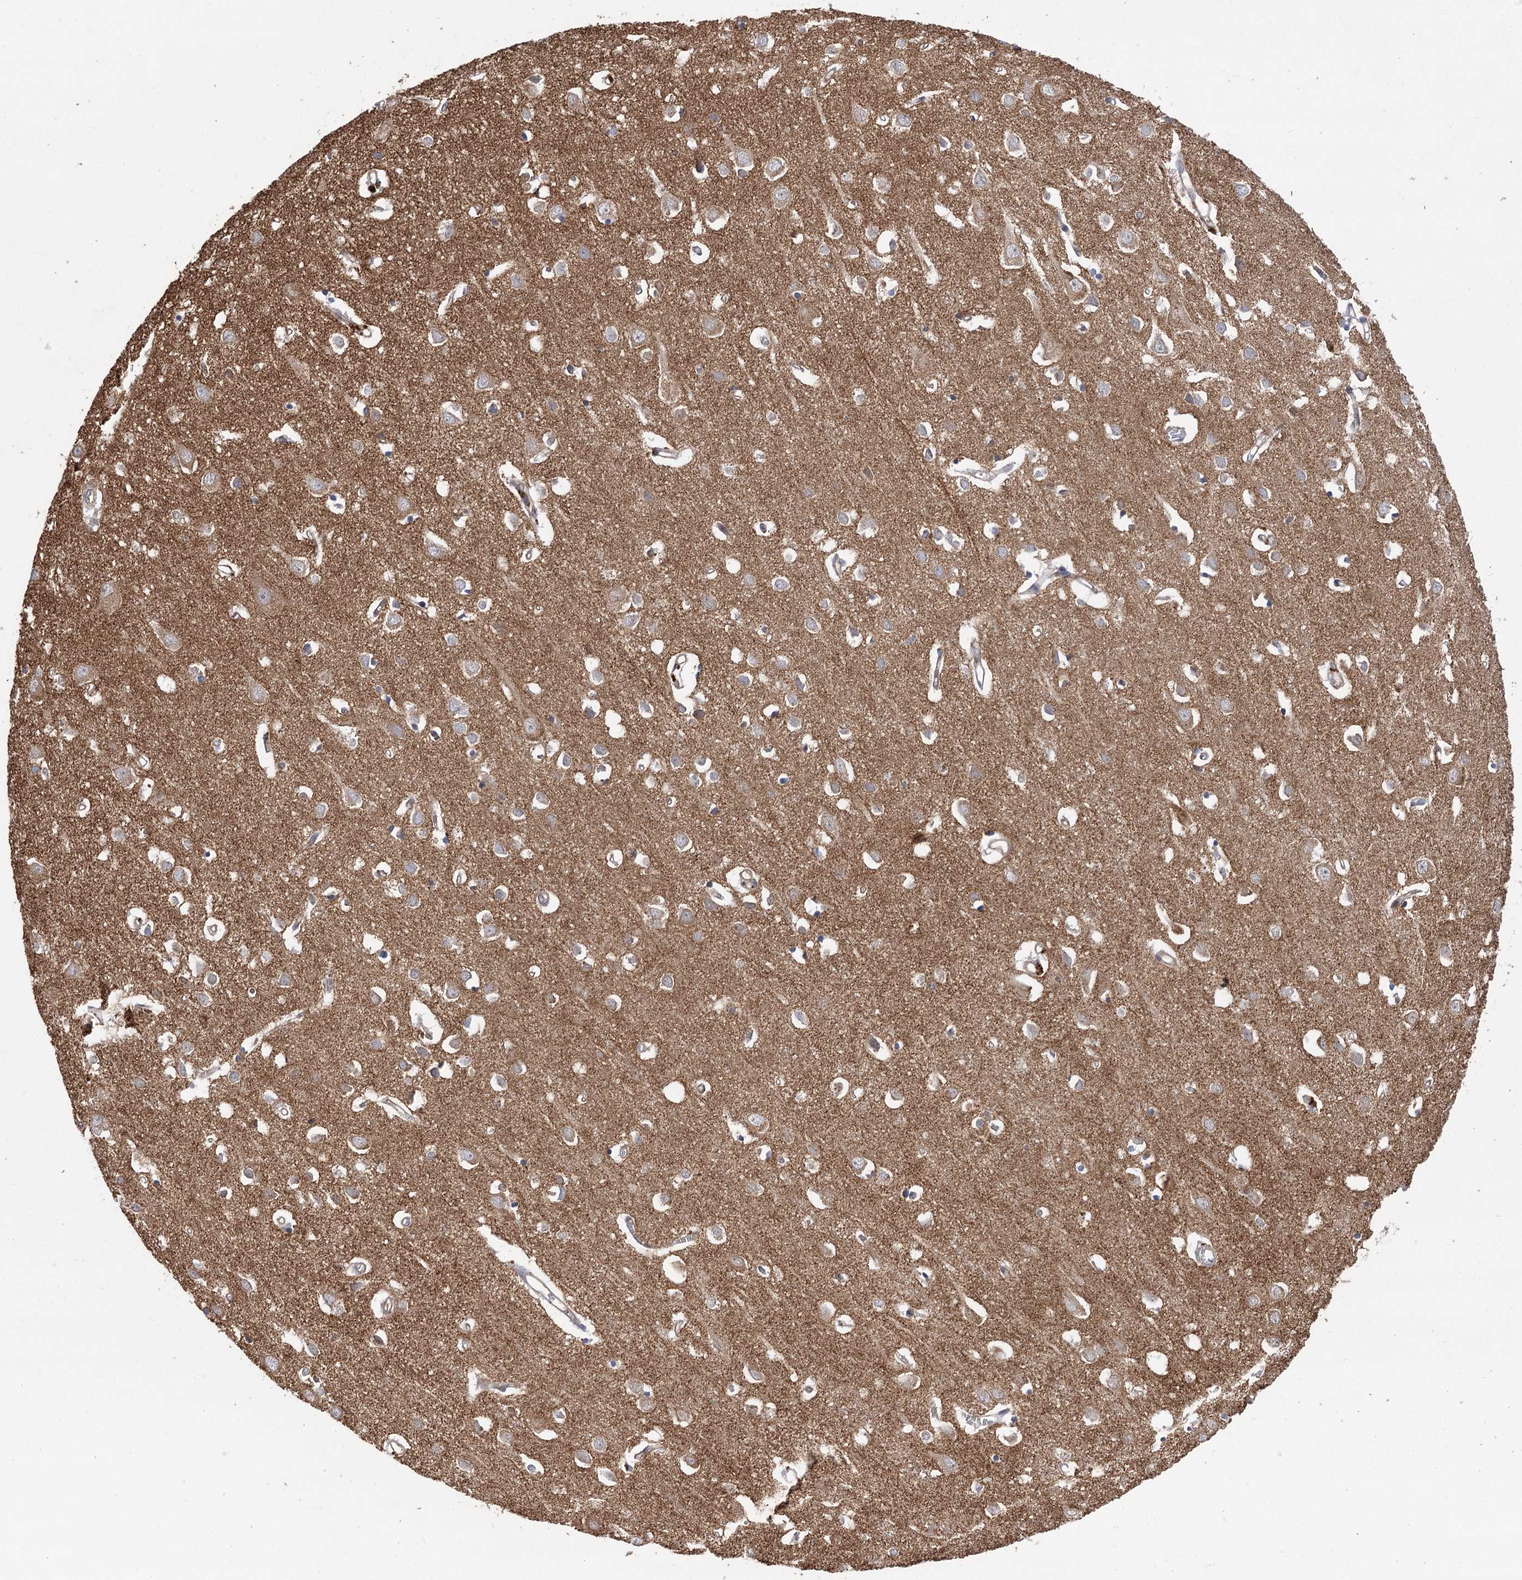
{"staining": {"intensity": "negative", "quantity": "none", "location": "none"}, "tissue": "cerebral cortex", "cell_type": "Endothelial cells", "image_type": "normal", "snomed": [{"axis": "morphology", "description": "Normal tissue, NOS"}, {"axis": "topography", "description": "Cerebral cortex"}], "caption": "IHC of benign cerebral cortex displays no positivity in endothelial cells.", "gene": "VPS37B", "patient": {"sex": "female", "age": 64}}